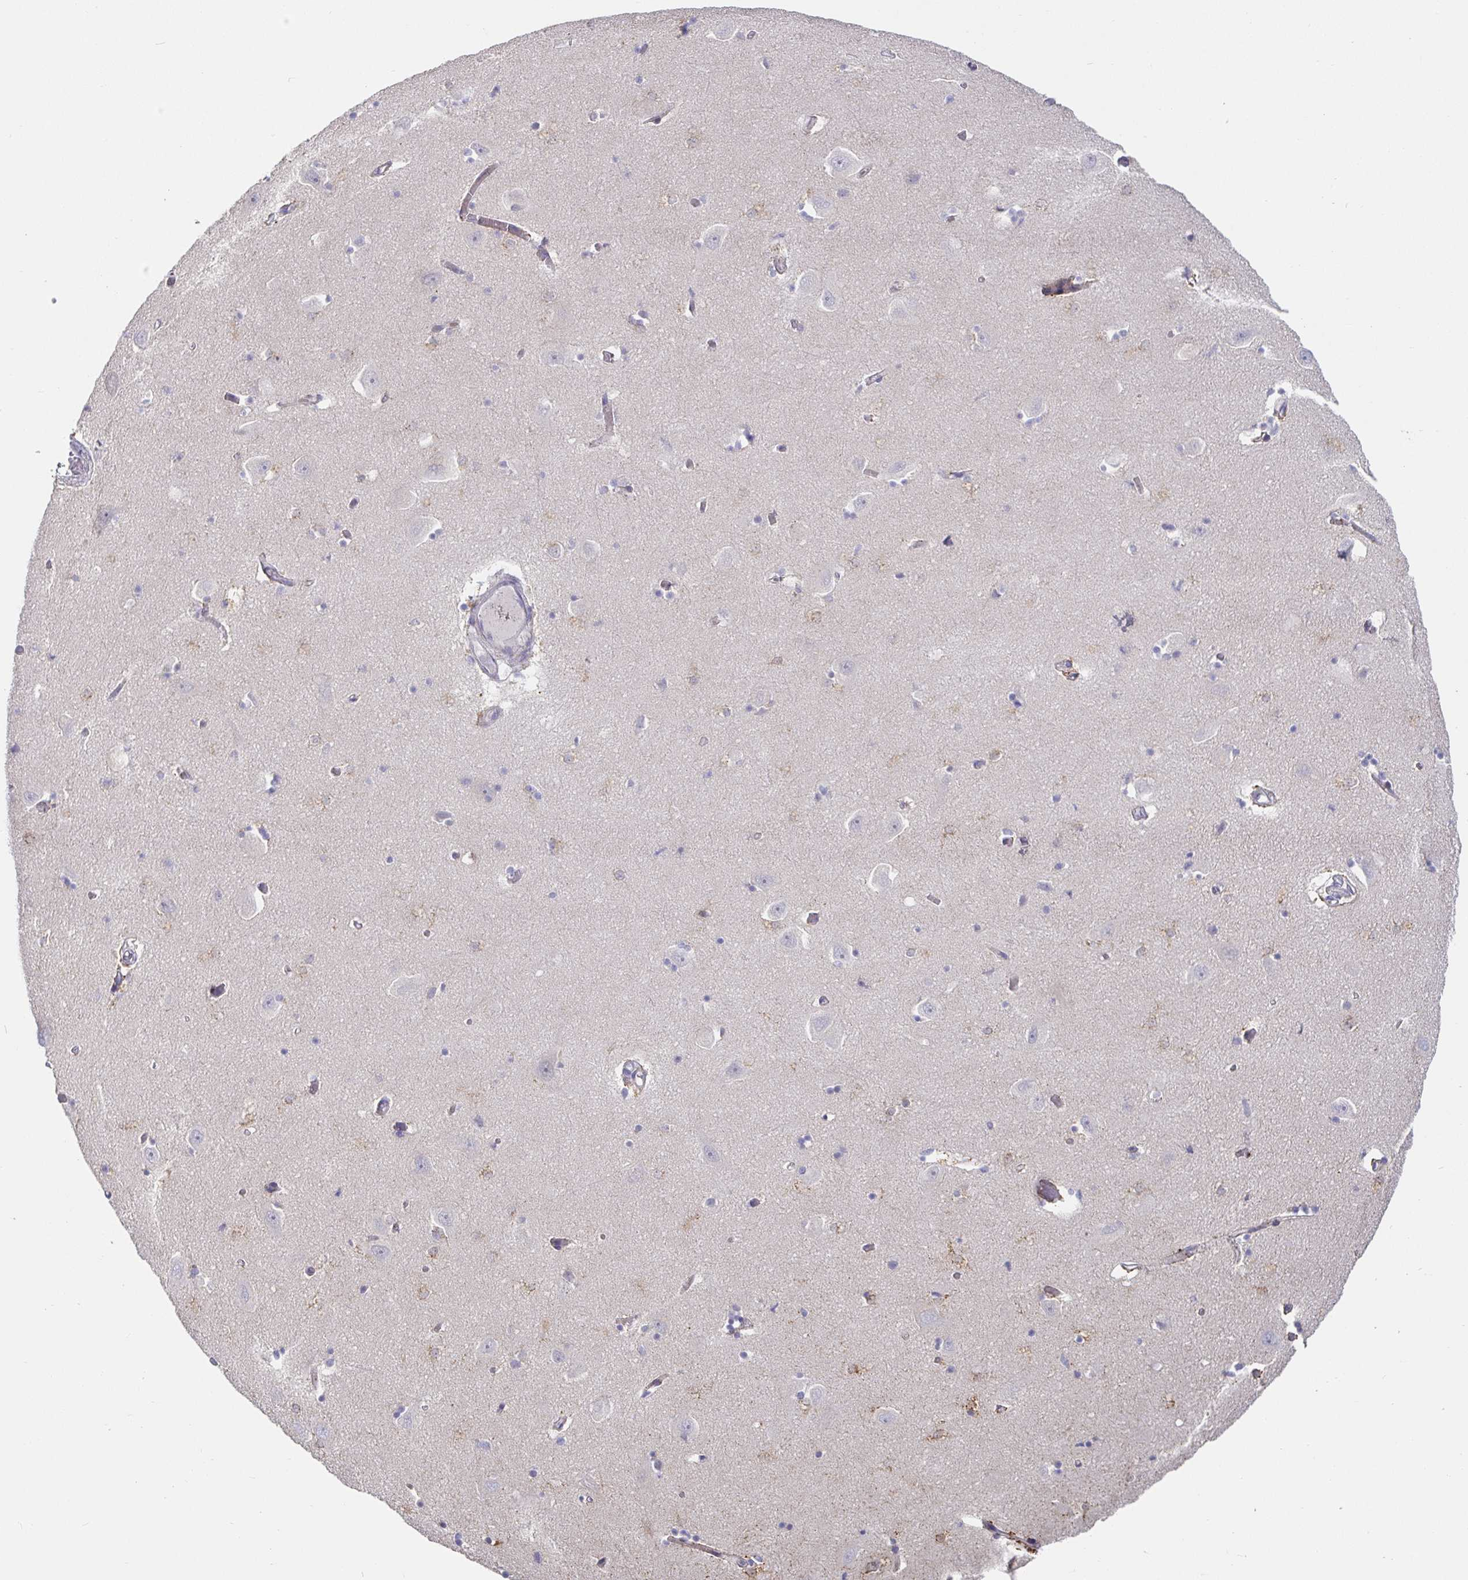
{"staining": {"intensity": "negative", "quantity": "none", "location": "none"}, "tissue": "caudate", "cell_type": "Glial cells", "image_type": "normal", "snomed": [{"axis": "morphology", "description": "Normal tissue, NOS"}, {"axis": "topography", "description": "Lateral ventricle wall"}, {"axis": "topography", "description": "Hippocampus"}], "caption": "Immunohistochemical staining of benign human caudate exhibits no significant expression in glial cells. Nuclei are stained in blue.", "gene": "CIT", "patient": {"sex": "female", "age": 63}}